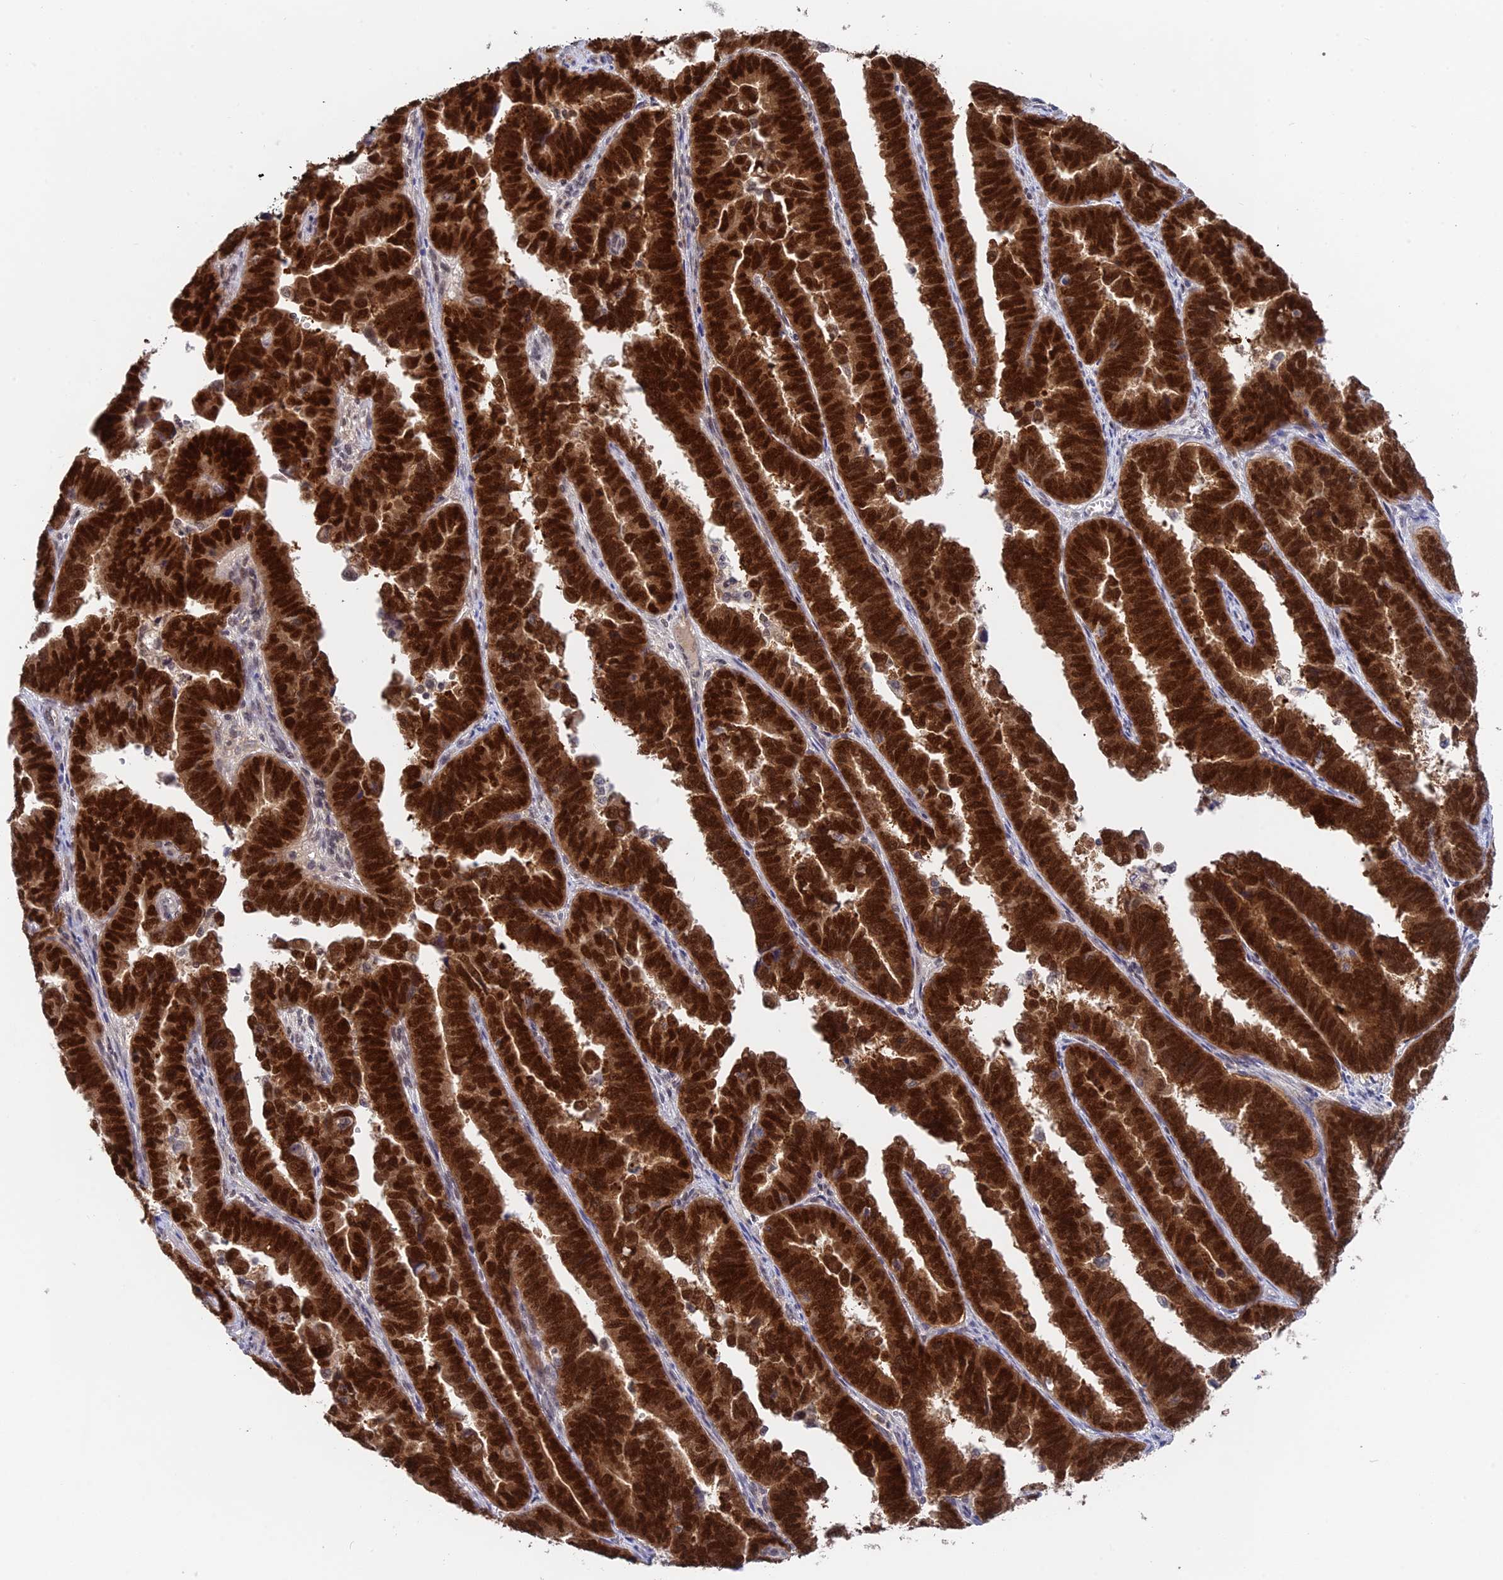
{"staining": {"intensity": "strong", "quantity": ">75%", "location": "cytoplasmic/membranous,nuclear"}, "tissue": "endometrial cancer", "cell_type": "Tumor cells", "image_type": "cancer", "snomed": [{"axis": "morphology", "description": "Adenocarcinoma, NOS"}, {"axis": "topography", "description": "Endometrium"}], "caption": "Endometrial cancer (adenocarcinoma) stained with a protein marker exhibits strong staining in tumor cells.", "gene": "TCEA1", "patient": {"sex": "female", "age": 75}}